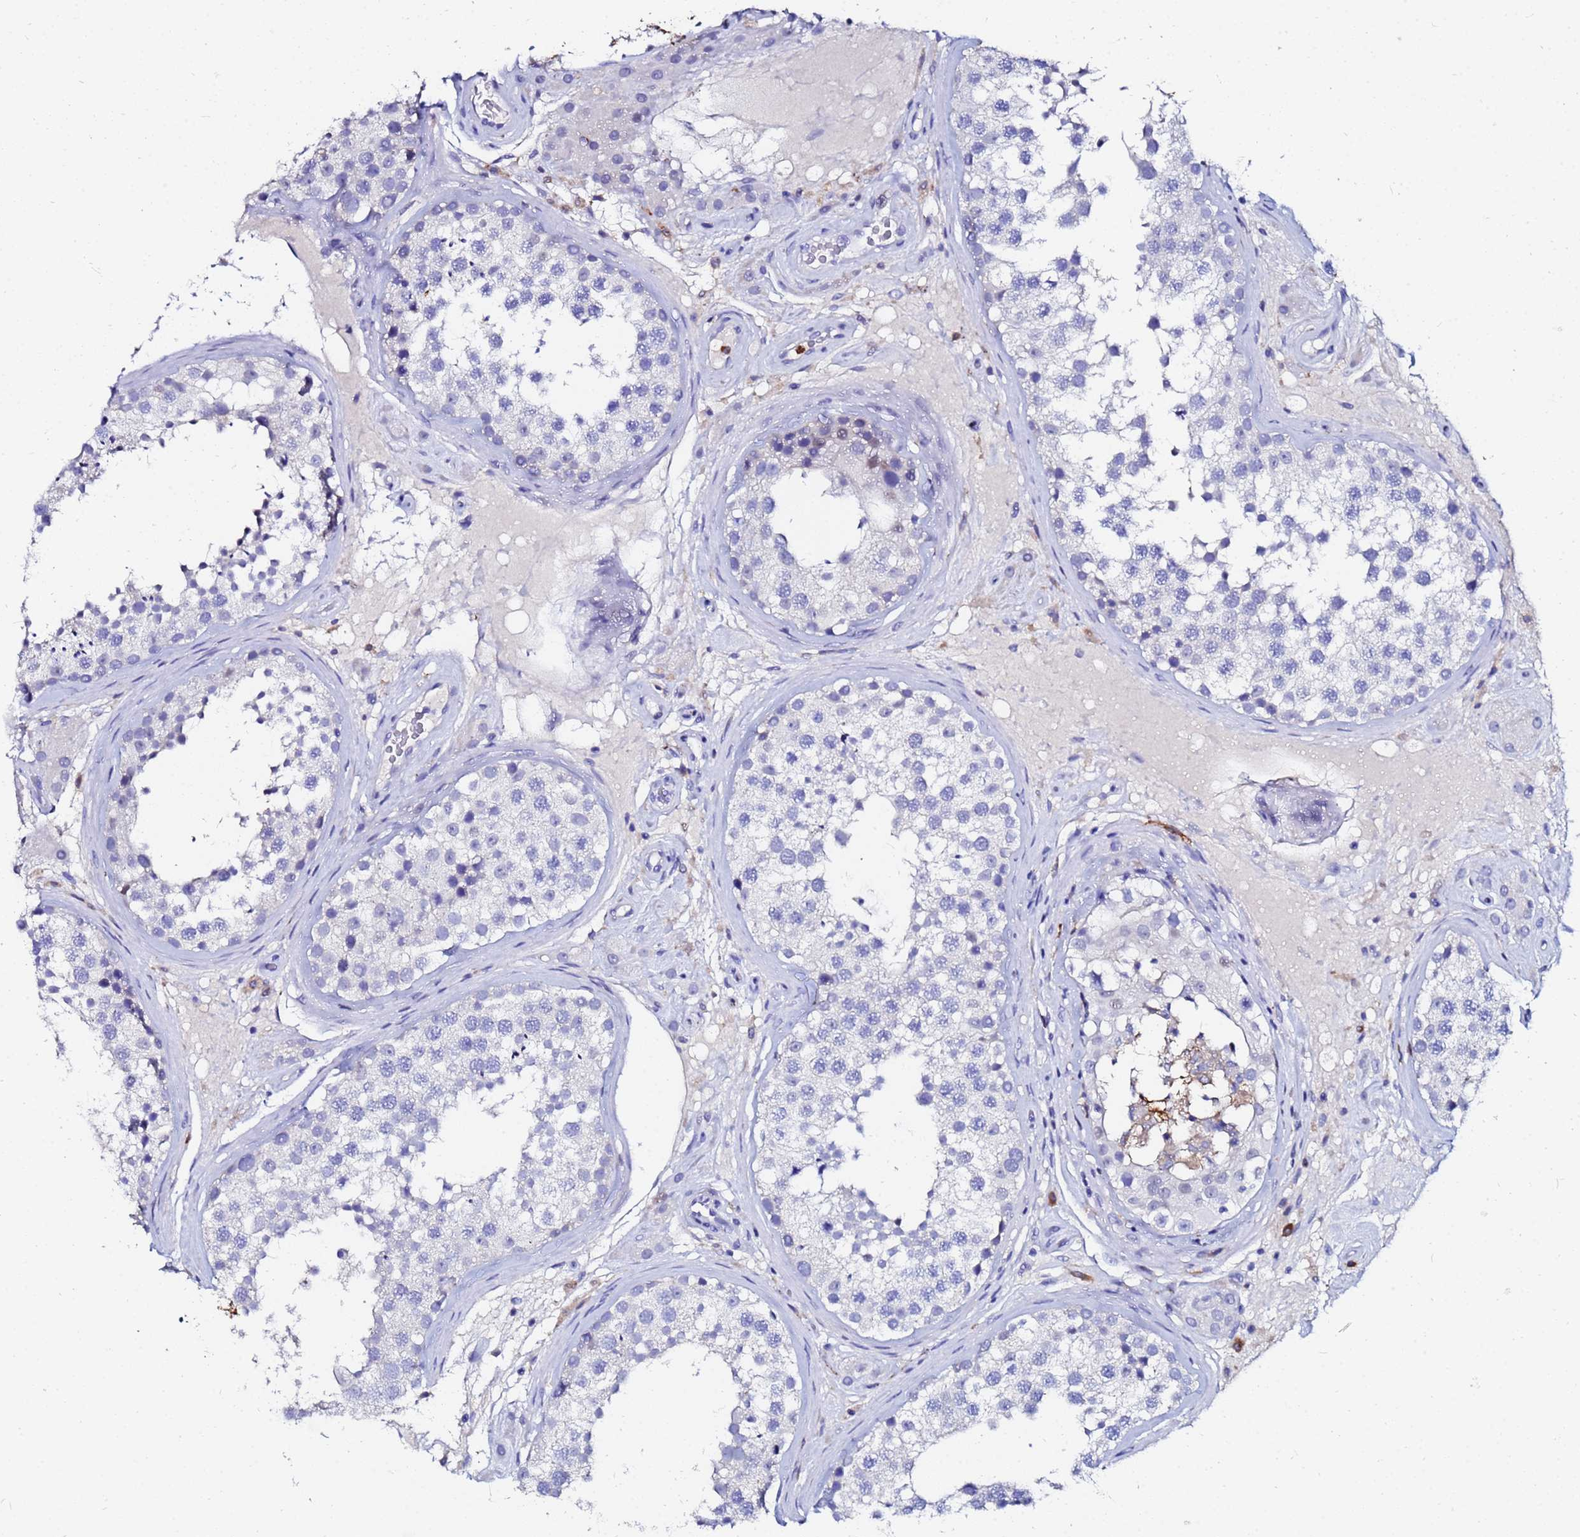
{"staining": {"intensity": "negative", "quantity": "none", "location": "none"}, "tissue": "testis", "cell_type": "Cells in seminiferous ducts", "image_type": "normal", "snomed": [{"axis": "morphology", "description": "Normal tissue, NOS"}, {"axis": "topography", "description": "Testis"}], "caption": "Immunohistochemistry image of benign testis stained for a protein (brown), which reveals no staining in cells in seminiferous ducts.", "gene": "BASP1", "patient": {"sex": "male", "age": 46}}